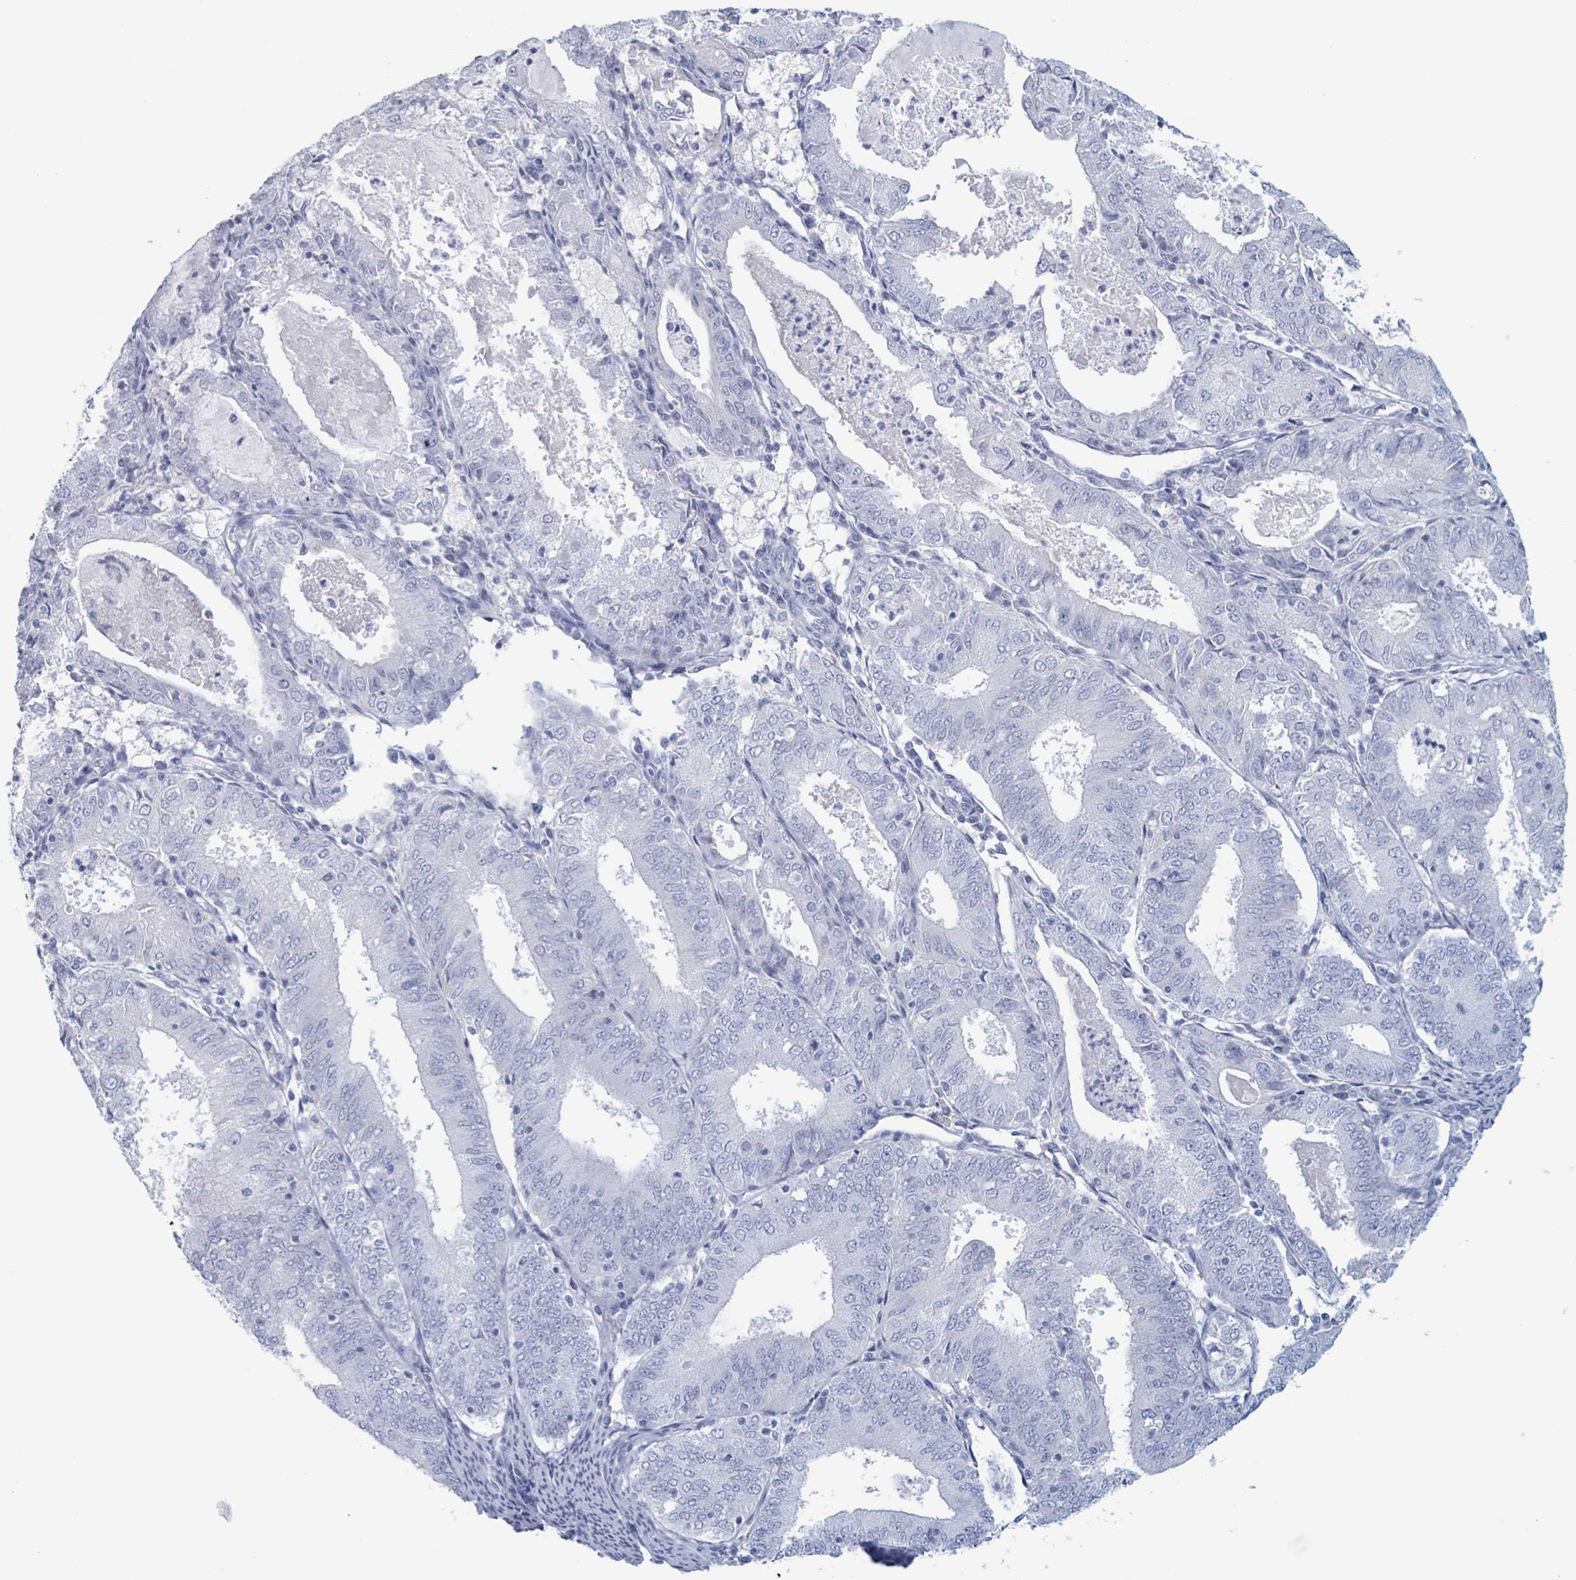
{"staining": {"intensity": "negative", "quantity": "none", "location": "none"}, "tissue": "endometrial cancer", "cell_type": "Tumor cells", "image_type": "cancer", "snomed": [{"axis": "morphology", "description": "Adenocarcinoma, NOS"}, {"axis": "topography", "description": "Endometrium"}], "caption": "The histopathology image exhibits no staining of tumor cells in adenocarcinoma (endometrial).", "gene": "KLK4", "patient": {"sex": "female", "age": 57}}